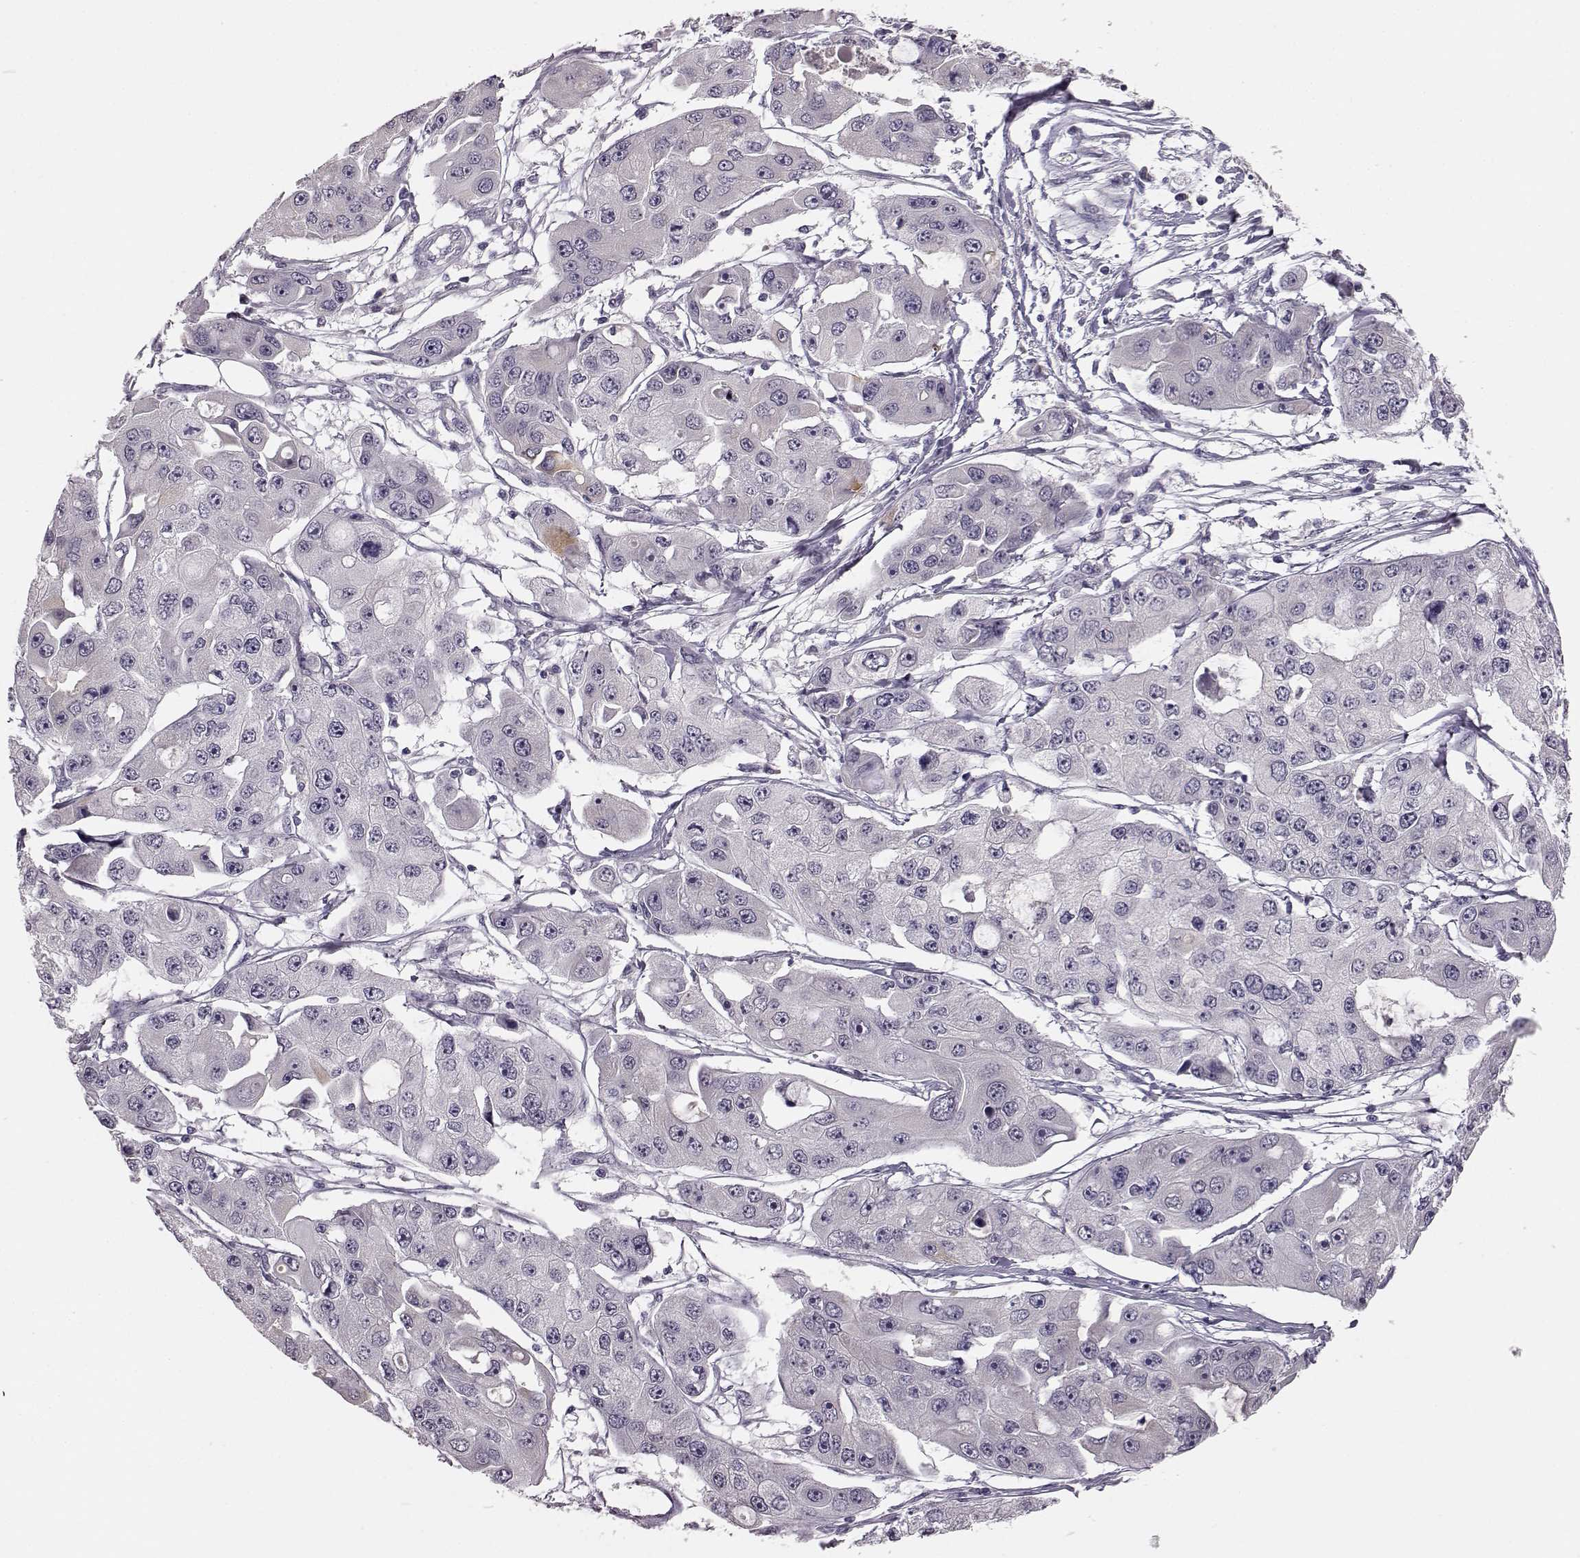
{"staining": {"intensity": "negative", "quantity": "none", "location": "none"}, "tissue": "ovarian cancer", "cell_type": "Tumor cells", "image_type": "cancer", "snomed": [{"axis": "morphology", "description": "Cystadenocarcinoma, serous, NOS"}, {"axis": "topography", "description": "Ovary"}], "caption": "Immunohistochemistry of human ovarian cancer (serous cystadenocarcinoma) displays no expression in tumor cells. (Brightfield microscopy of DAB (3,3'-diaminobenzidine) immunohistochemistry (IHC) at high magnification).", "gene": "BFSP2", "patient": {"sex": "female", "age": 56}}